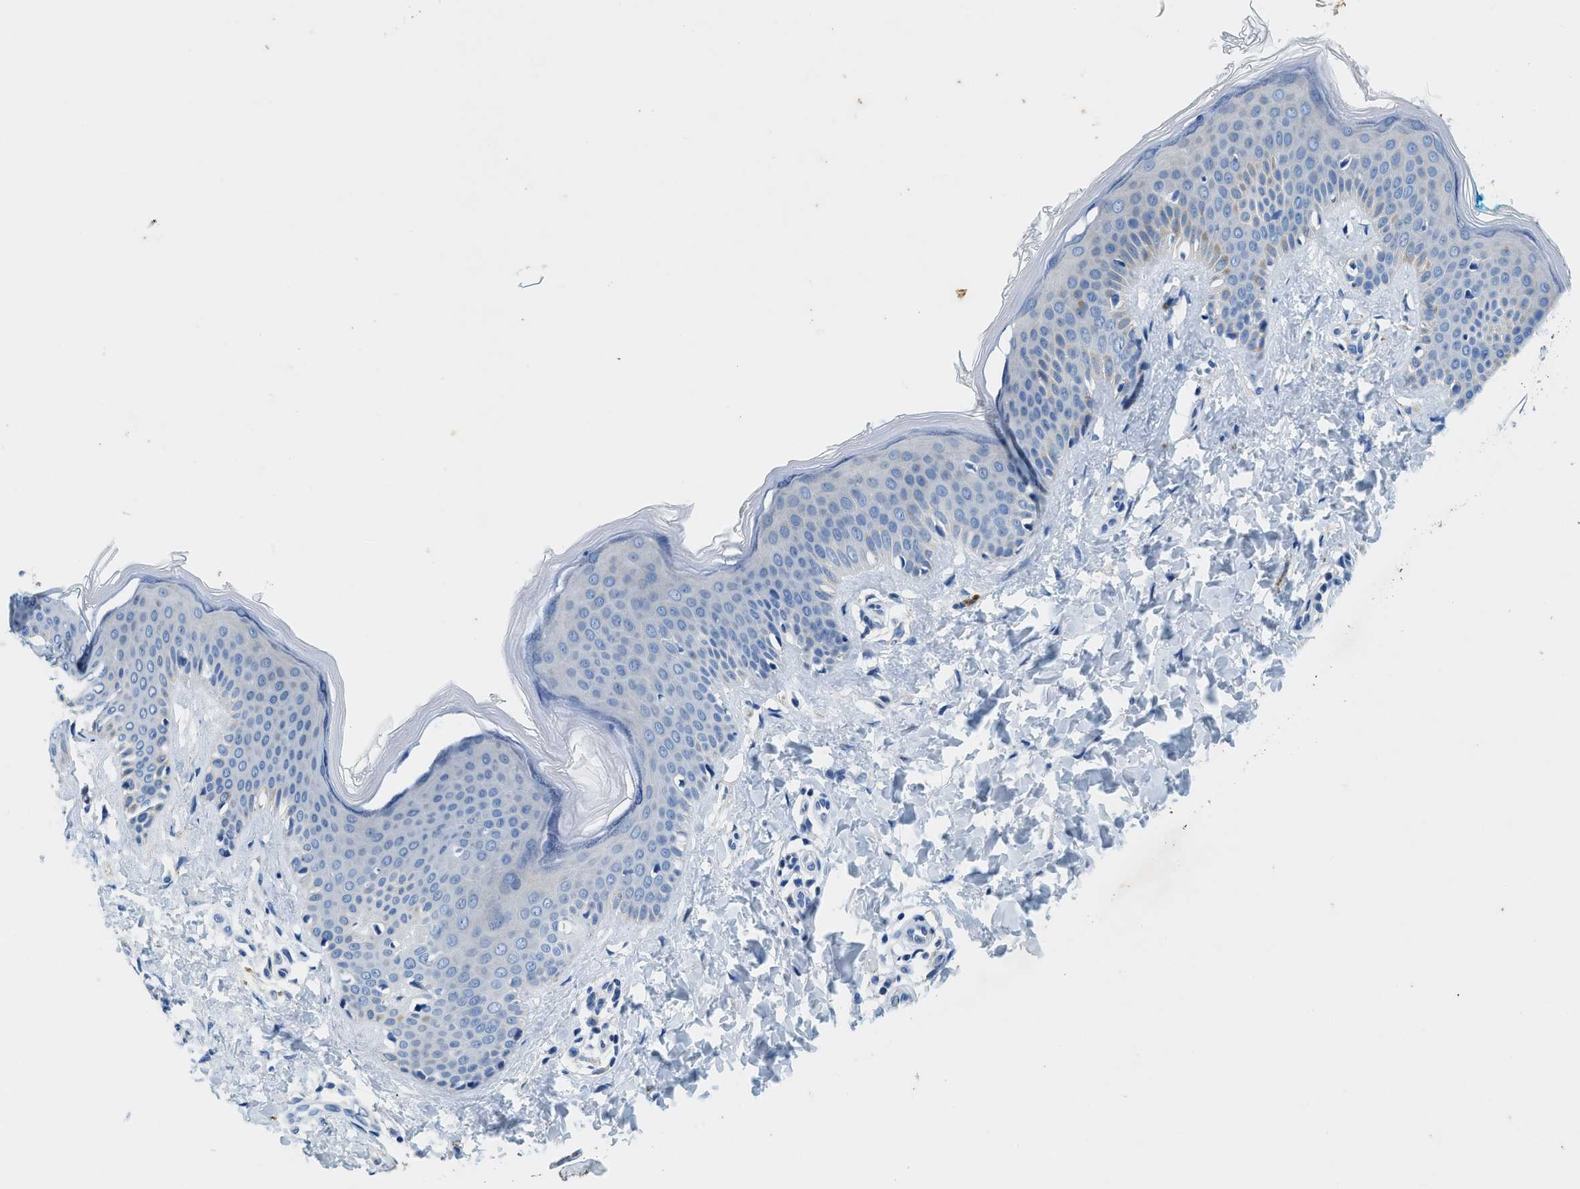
{"staining": {"intensity": "negative", "quantity": "none", "location": "none"}, "tissue": "skin", "cell_type": "Fibroblasts", "image_type": "normal", "snomed": [{"axis": "morphology", "description": "Normal tissue, NOS"}, {"axis": "topography", "description": "Skin"}], "caption": "Protein analysis of normal skin shows no significant positivity in fibroblasts.", "gene": "ZDHHC13", "patient": {"sex": "female", "age": 17}}